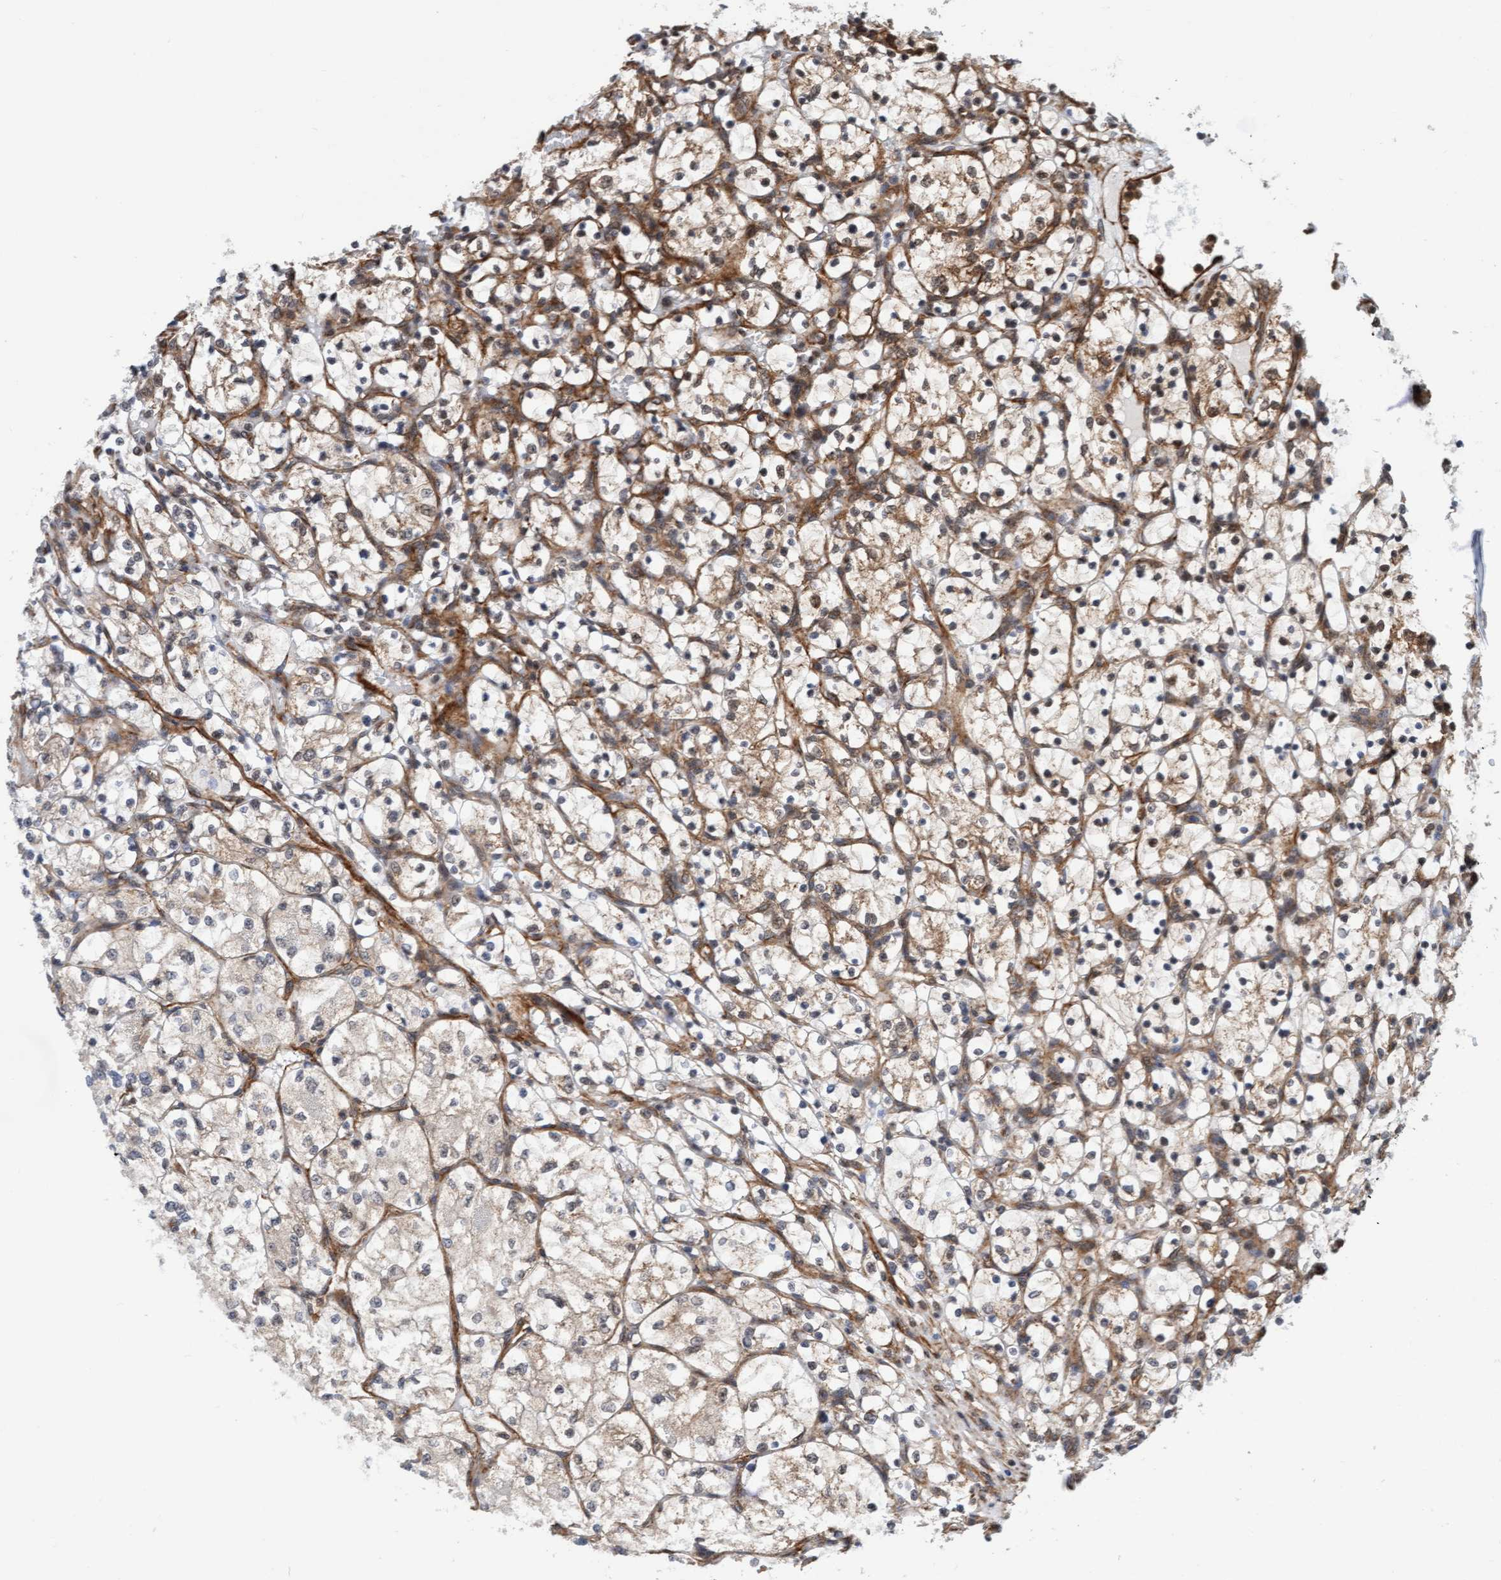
{"staining": {"intensity": "moderate", "quantity": "25%-75%", "location": "cytoplasmic/membranous"}, "tissue": "renal cancer", "cell_type": "Tumor cells", "image_type": "cancer", "snomed": [{"axis": "morphology", "description": "Adenocarcinoma, NOS"}, {"axis": "topography", "description": "Kidney"}], "caption": "Immunohistochemistry (IHC) staining of renal cancer (adenocarcinoma), which displays medium levels of moderate cytoplasmic/membranous positivity in approximately 25%-75% of tumor cells indicating moderate cytoplasmic/membranous protein expression. The staining was performed using DAB (brown) for protein detection and nuclei were counterstained in hematoxylin (blue).", "gene": "STXBP4", "patient": {"sex": "female", "age": 69}}